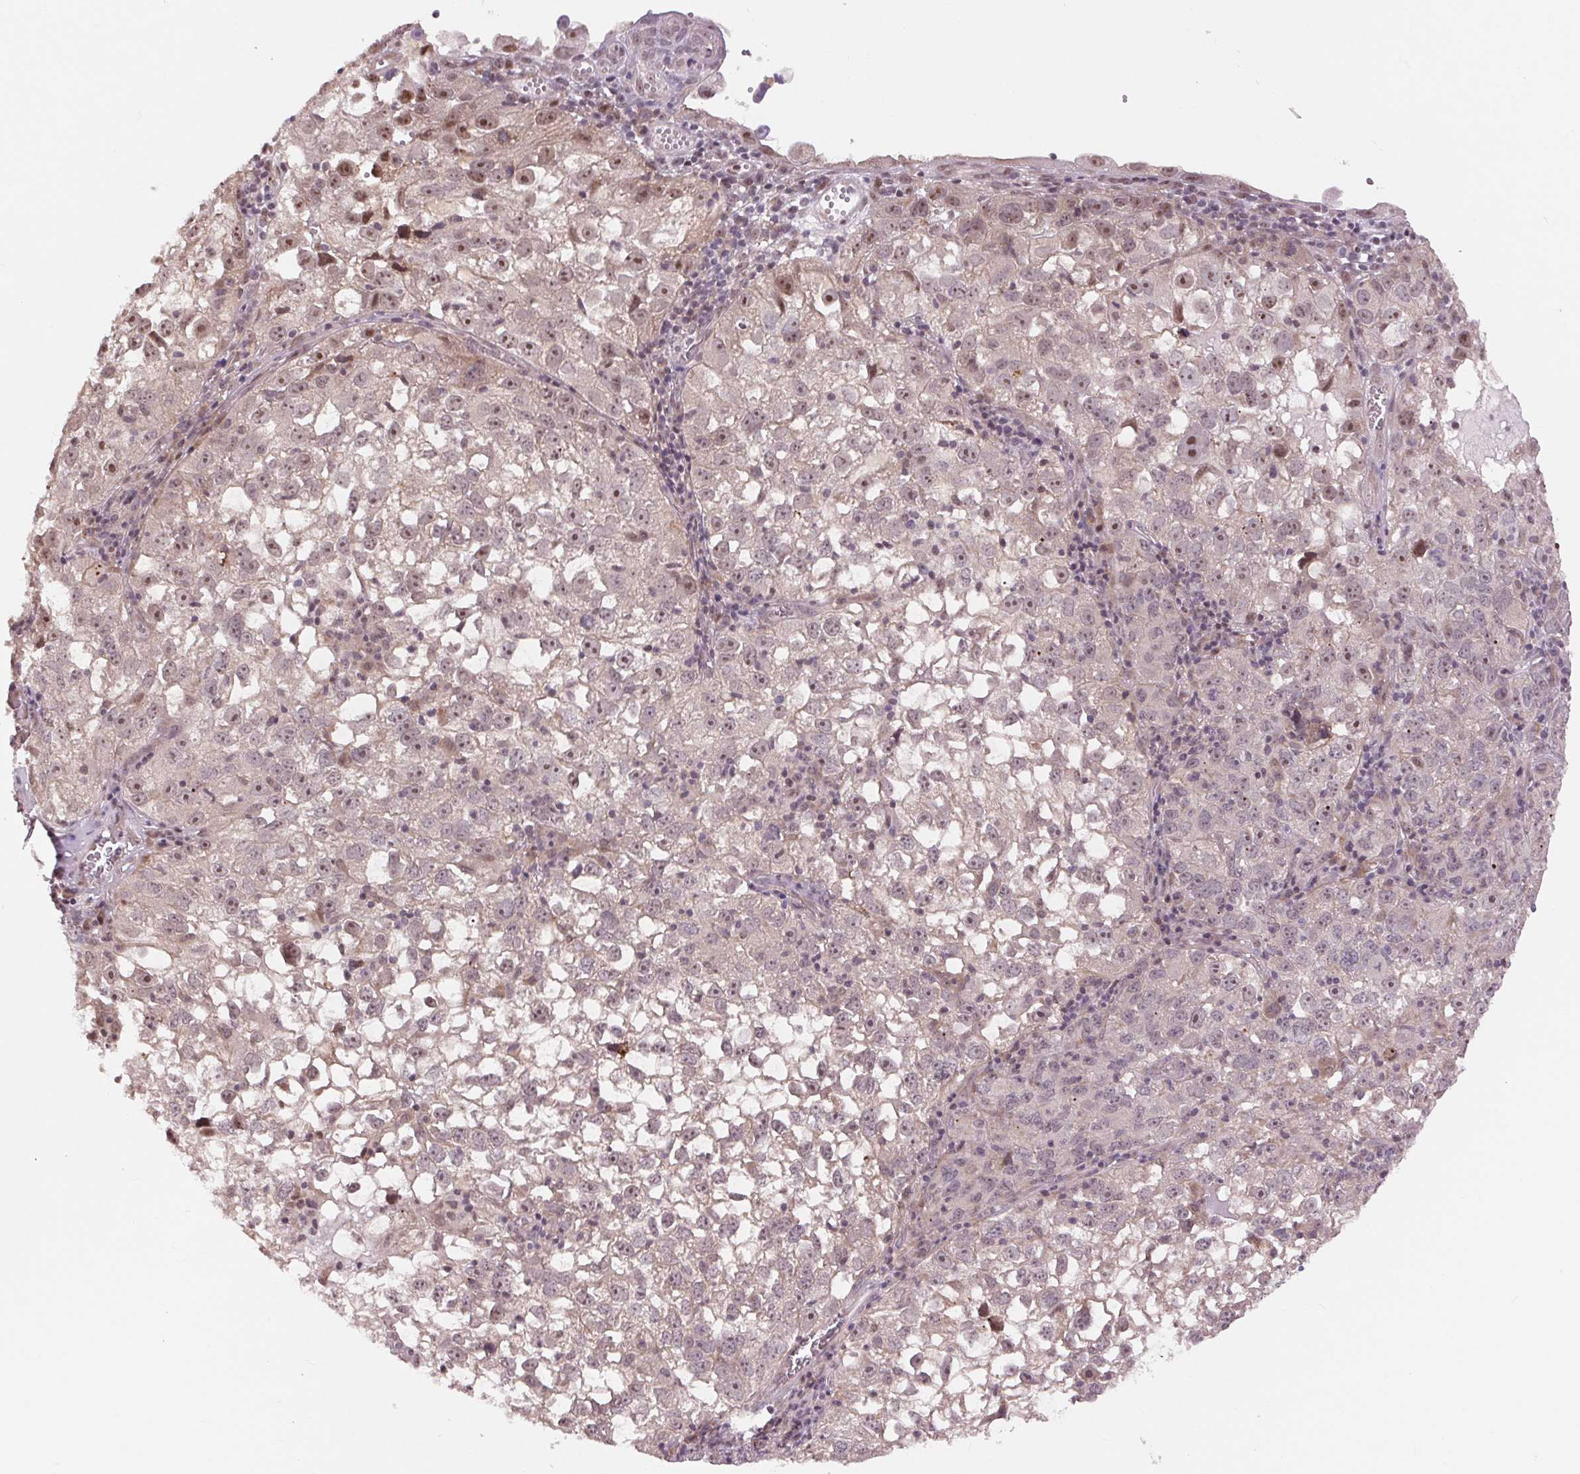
{"staining": {"intensity": "moderate", "quantity": "<25%", "location": "nuclear"}, "tissue": "cervical cancer", "cell_type": "Tumor cells", "image_type": "cancer", "snomed": [{"axis": "morphology", "description": "Squamous cell carcinoma, NOS"}, {"axis": "topography", "description": "Cervix"}], "caption": "This histopathology image exhibits cervical cancer stained with immunohistochemistry (IHC) to label a protein in brown. The nuclear of tumor cells show moderate positivity for the protein. Nuclei are counter-stained blue.", "gene": "CHMP4B", "patient": {"sex": "female", "age": 55}}